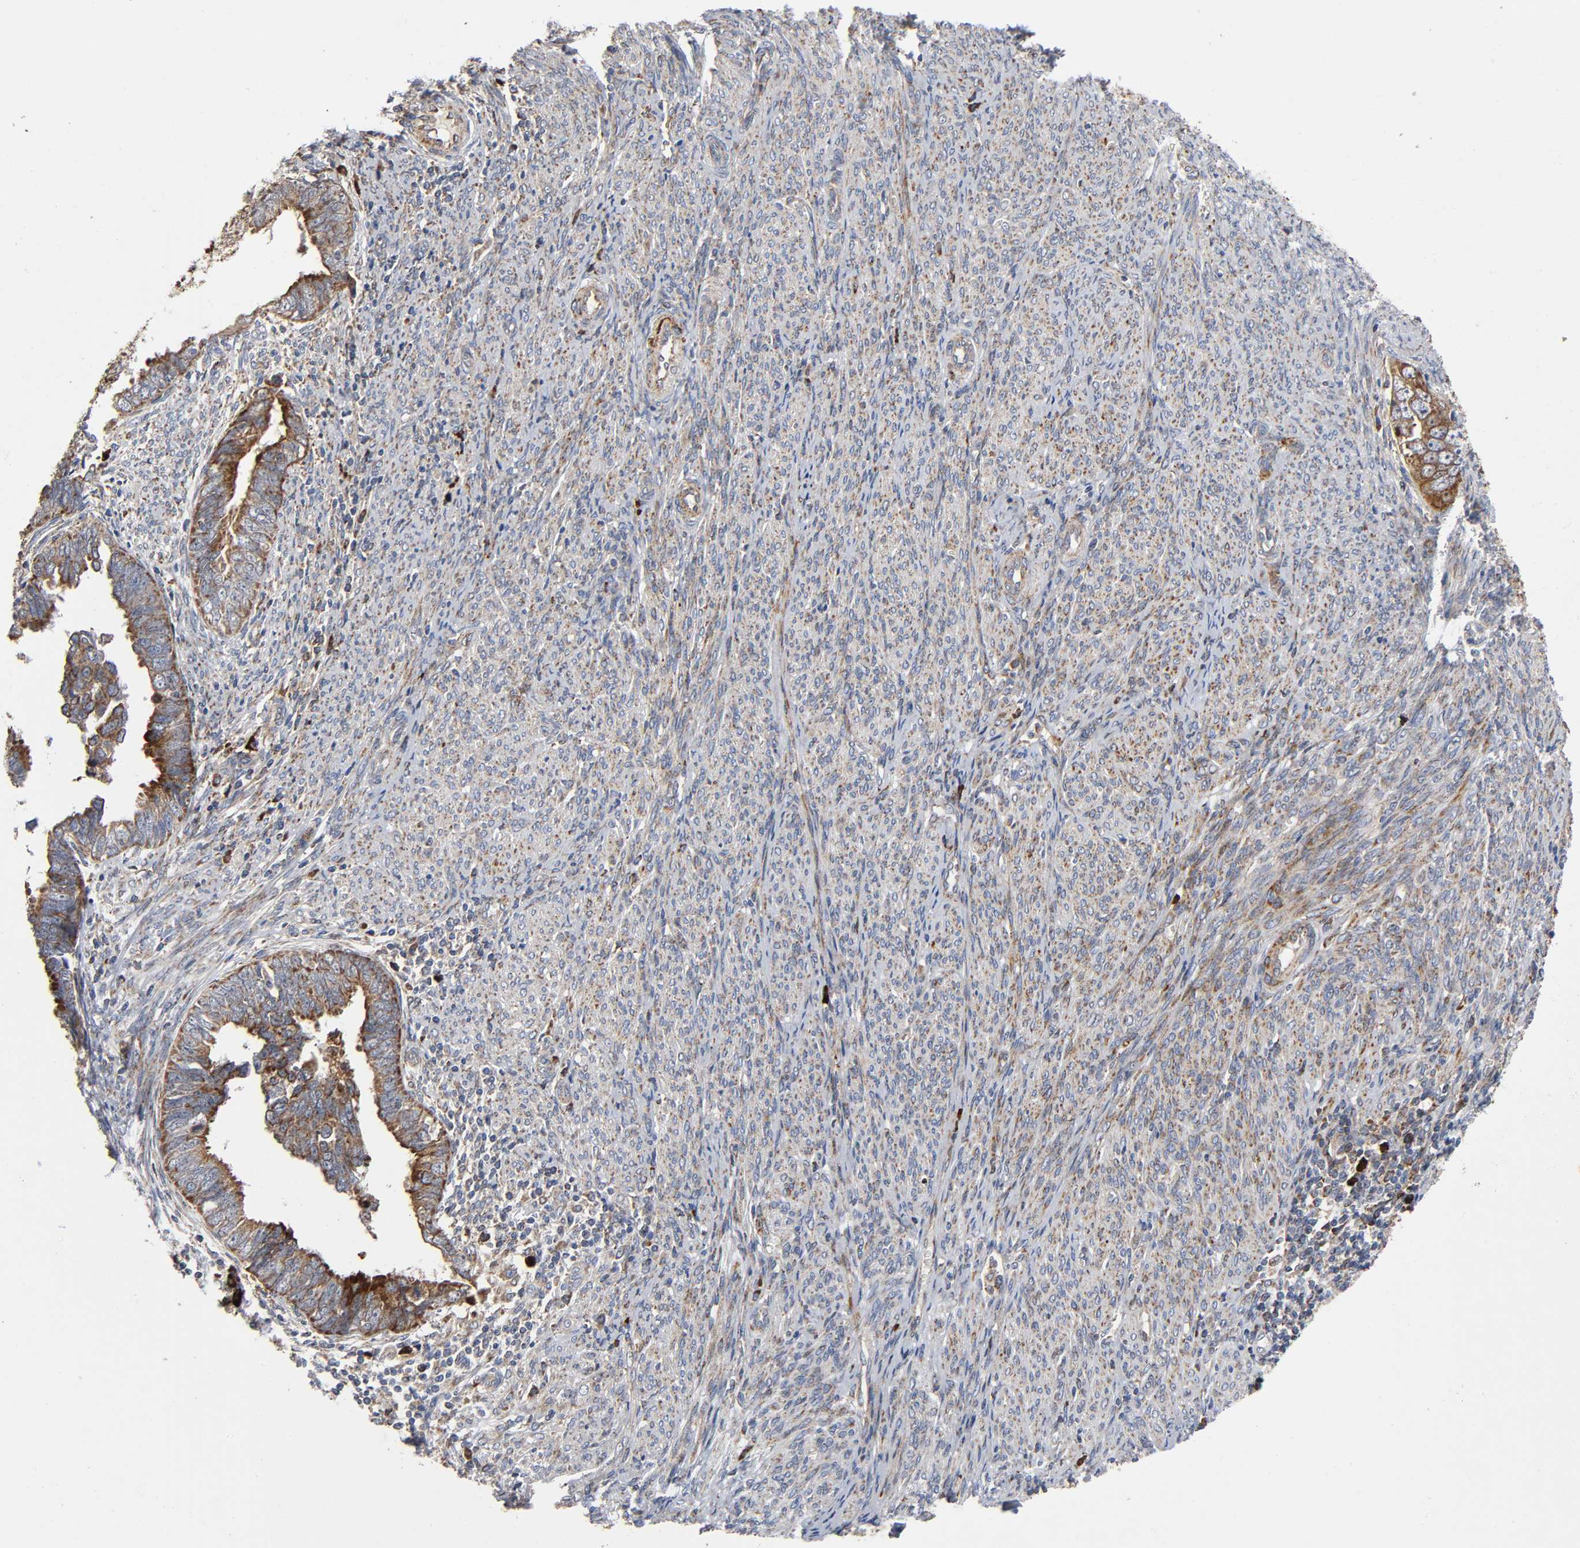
{"staining": {"intensity": "moderate", "quantity": ">75%", "location": "cytoplasmic/membranous"}, "tissue": "endometrial cancer", "cell_type": "Tumor cells", "image_type": "cancer", "snomed": [{"axis": "morphology", "description": "Adenocarcinoma, NOS"}, {"axis": "topography", "description": "Endometrium"}], "caption": "Endometrial cancer (adenocarcinoma) stained with DAB (3,3'-diaminobenzidine) IHC displays medium levels of moderate cytoplasmic/membranous expression in approximately >75% of tumor cells.", "gene": "MAP3K1", "patient": {"sex": "female", "age": 75}}